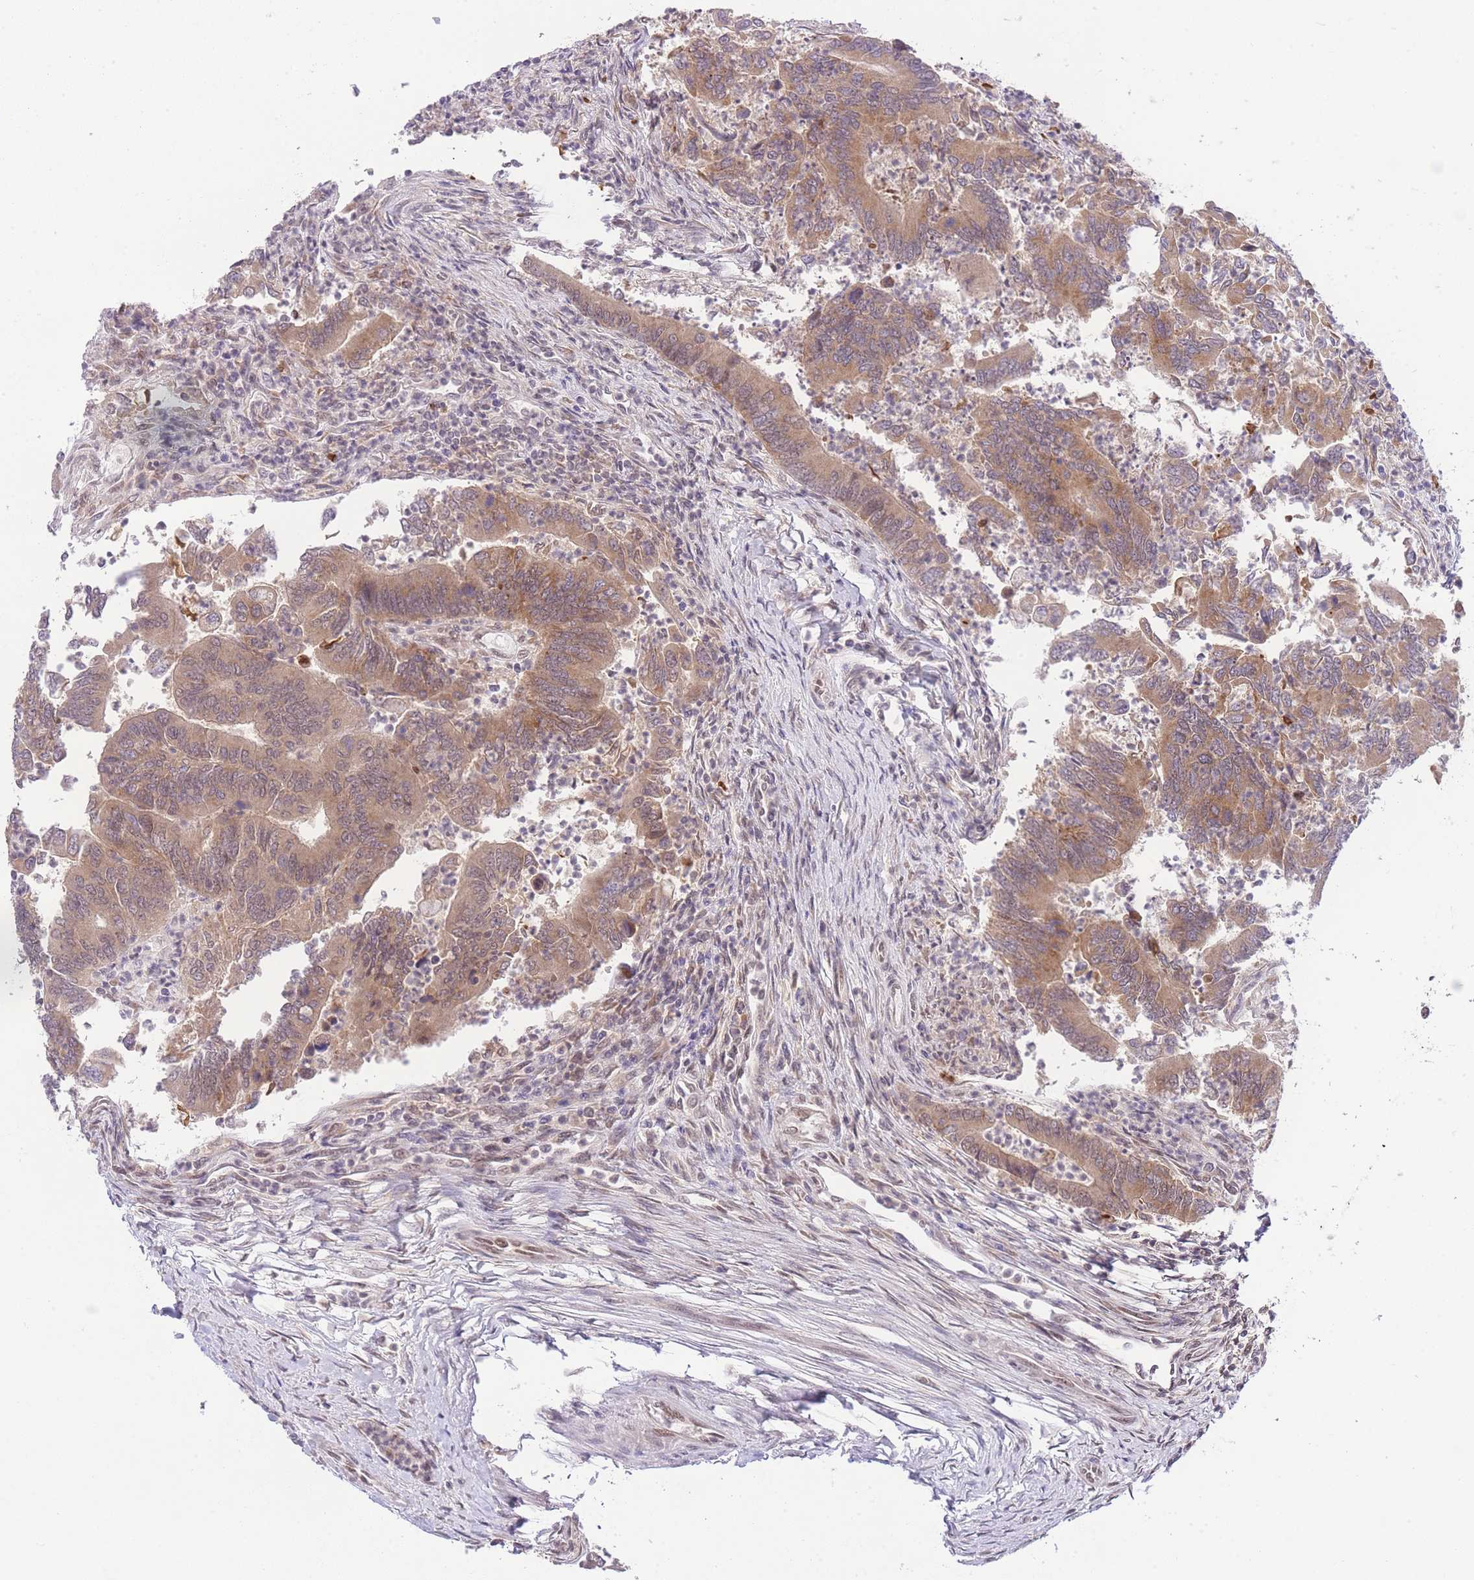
{"staining": {"intensity": "moderate", "quantity": "25%-75%", "location": "cytoplasmic/membranous"}, "tissue": "colorectal cancer", "cell_type": "Tumor cells", "image_type": "cancer", "snomed": [{"axis": "morphology", "description": "Adenocarcinoma, NOS"}, {"axis": "topography", "description": "Colon"}], "caption": "DAB immunohistochemical staining of human colorectal adenocarcinoma shows moderate cytoplasmic/membranous protein expression in approximately 25%-75% of tumor cells.", "gene": "TMED3", "patient": {"sex": "female", "age": 67}}